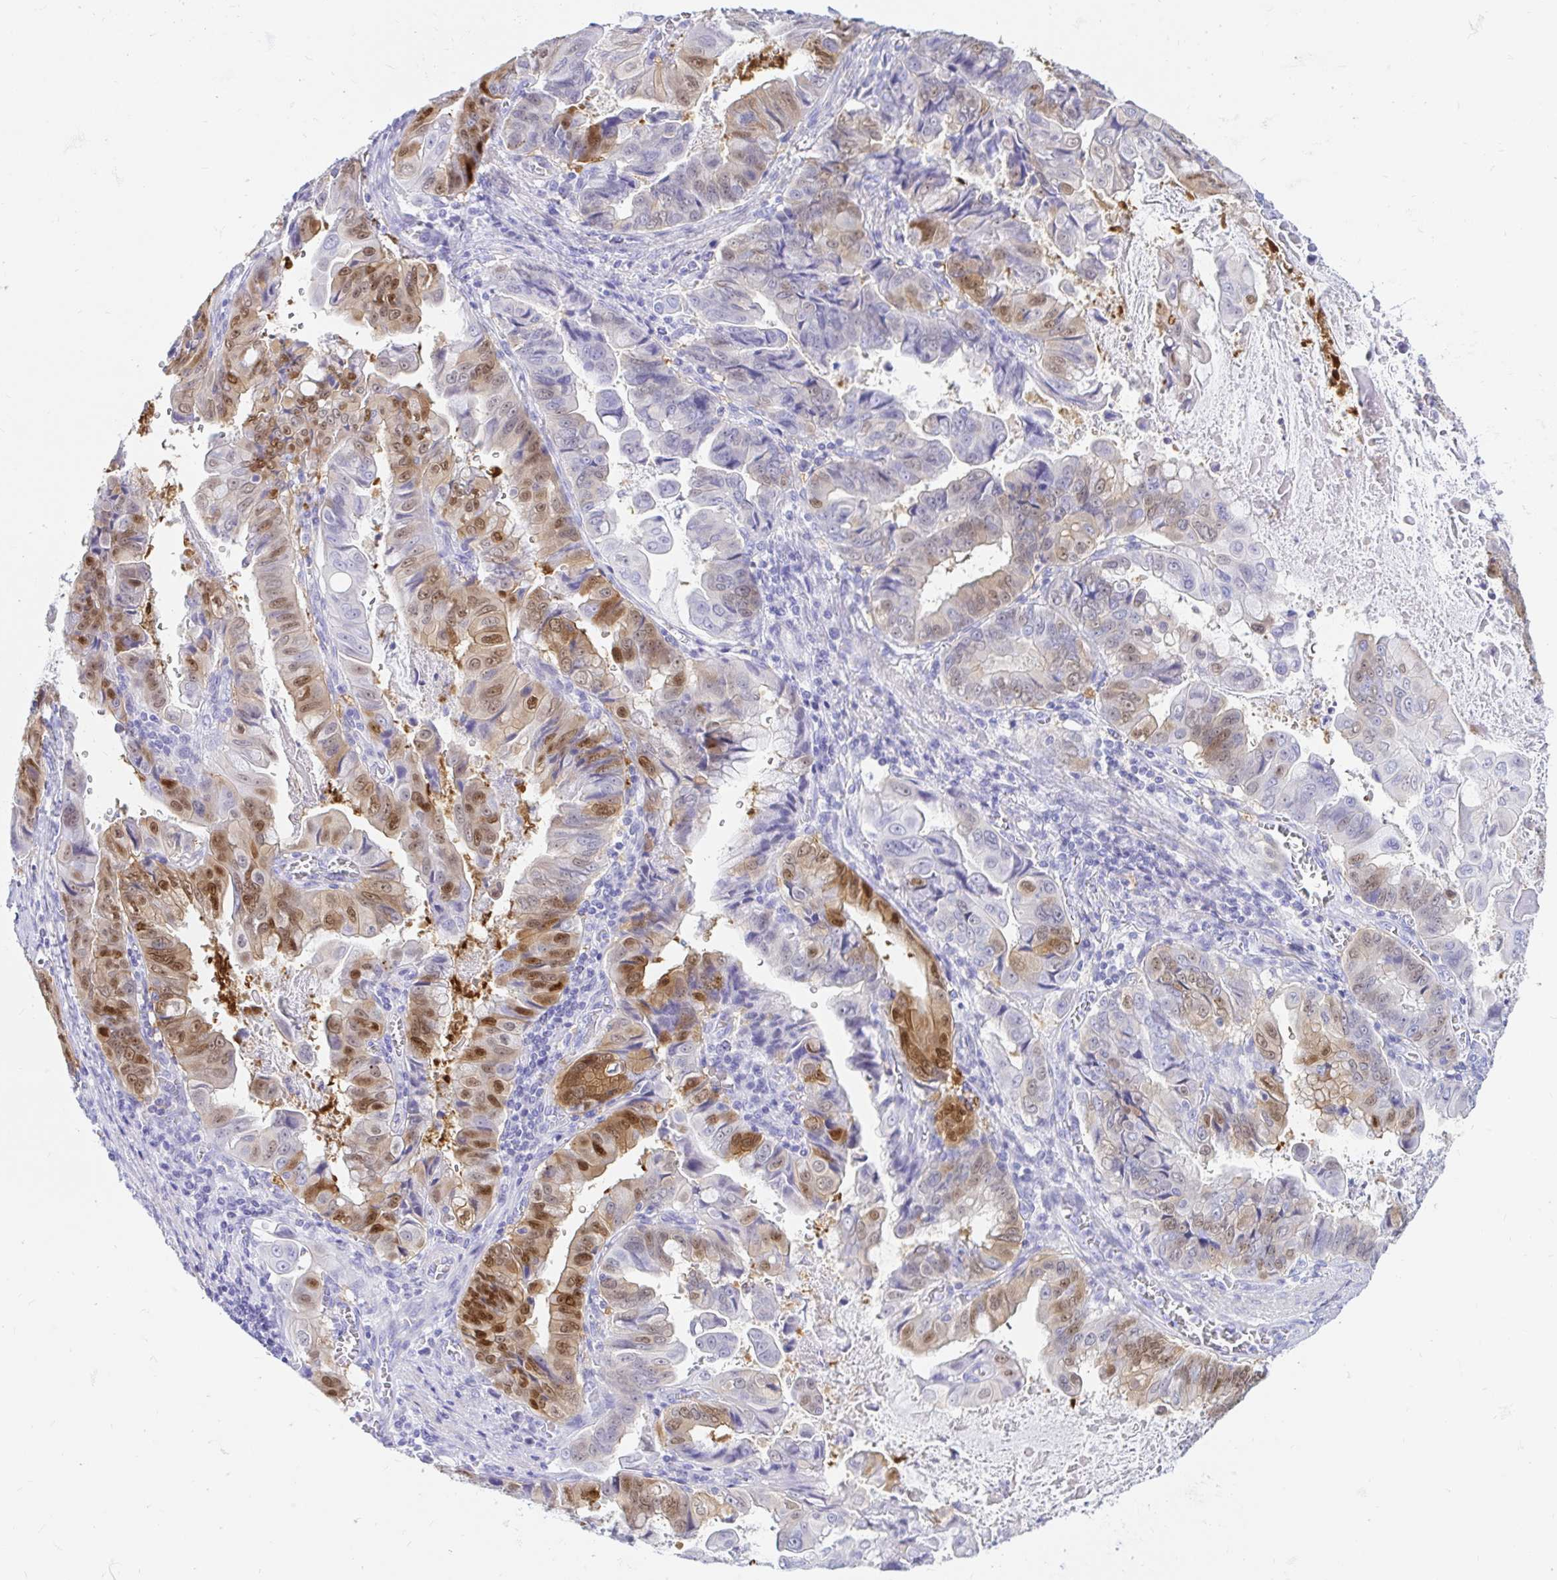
{"staining": {"intensity": "moderate", "quantity": "25%-75%", "location": "cytoplasmic/membranous,nuclear"}, "tissue": "stomach cancer", "cell_type": "Tumor cells", "image_type": "cancer", "snomed": [{"axis": "morphology", "description": "Adenocarcinoma, NOS"}, {"axis": "topography", "description": "Stomach, upper"}], "caption": "The immunohistochemical stain highlights moderate cytoplasmic/membranous and nuclear staining in tumor cells of stomach cancer tissue.", "gene": "PPP1R1B", "patient": {"sex": "male", "age": 80}}